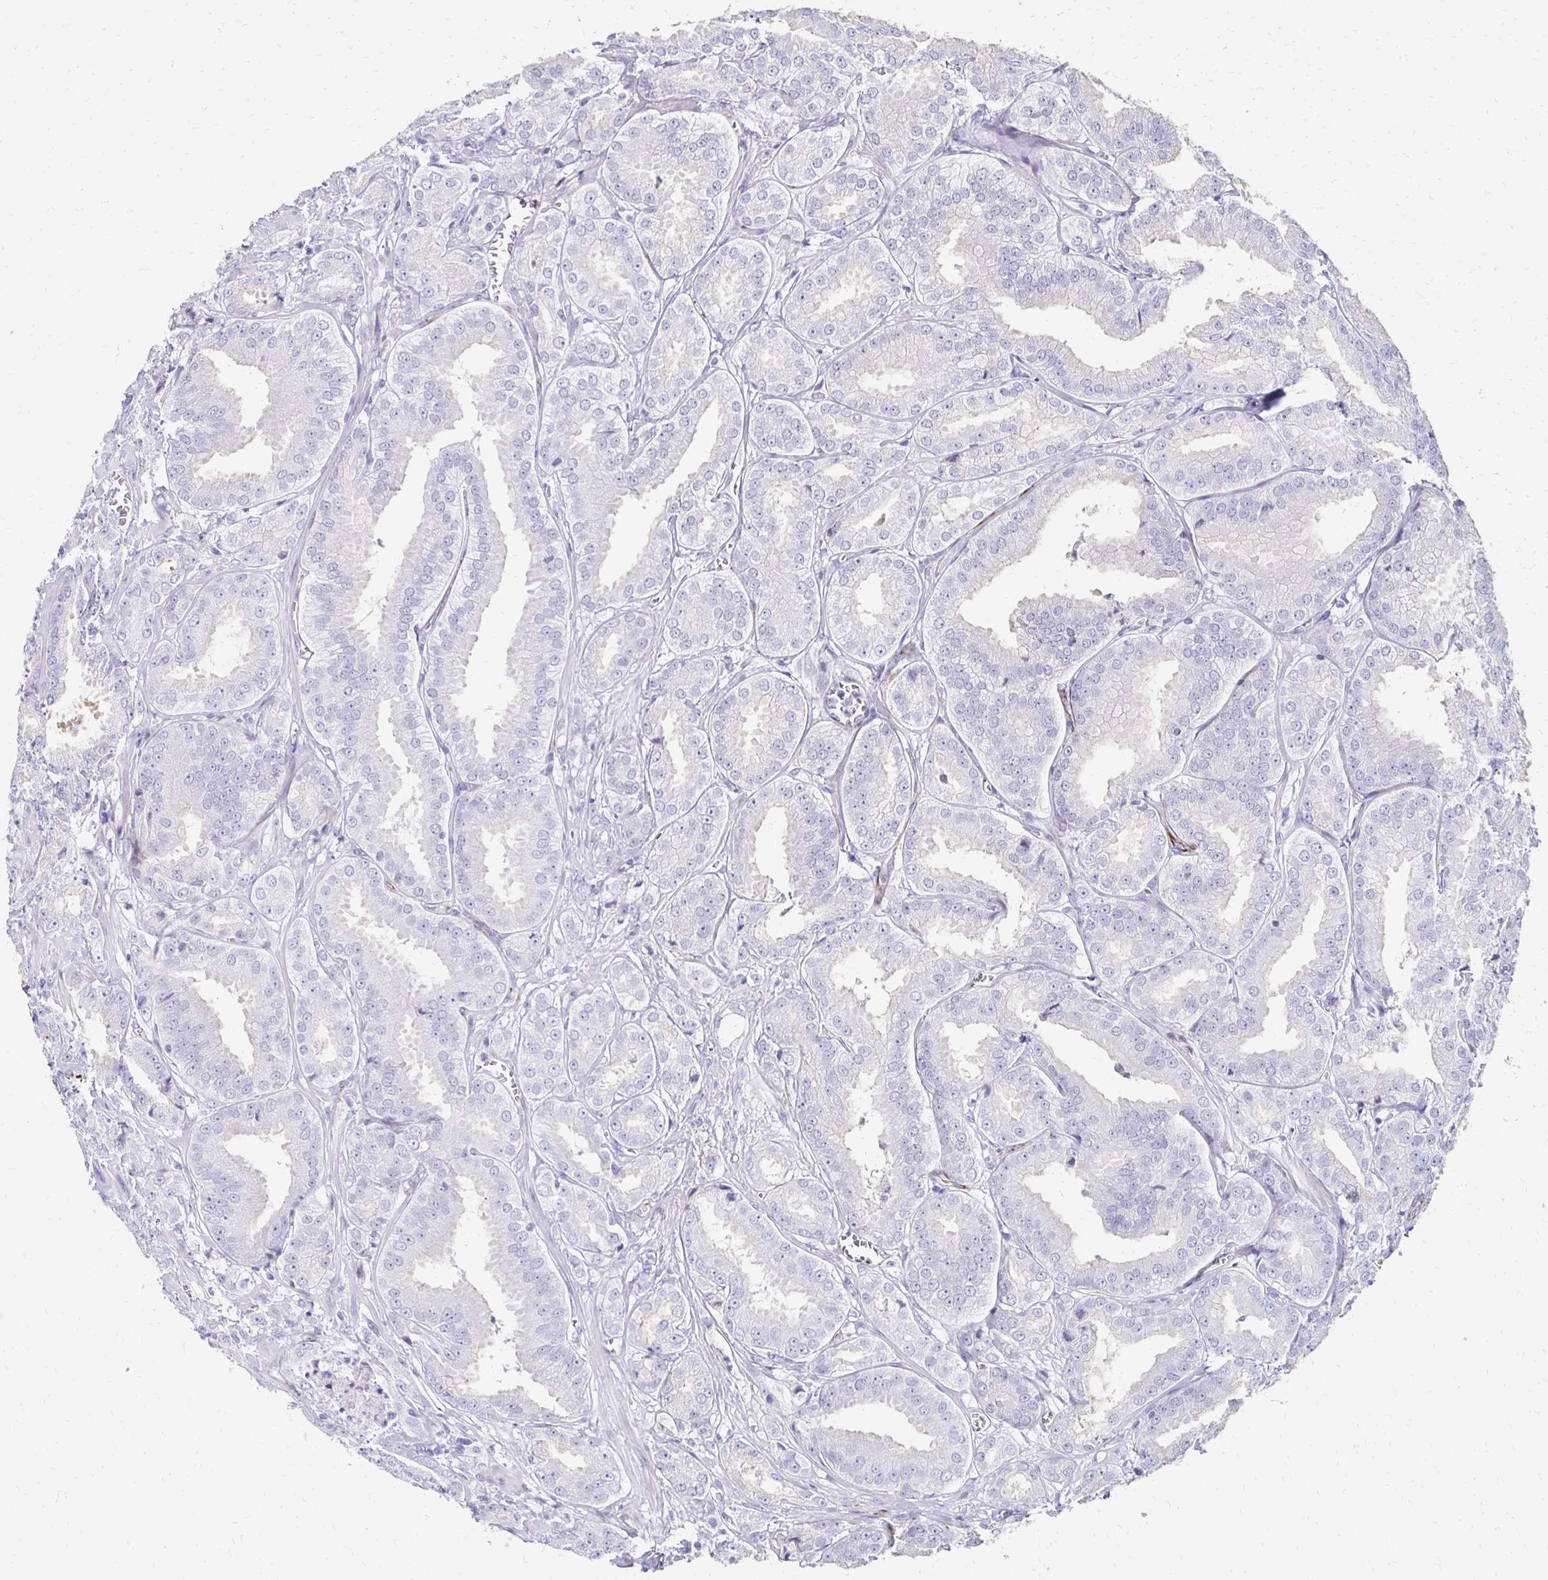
{"staining": {"intensity": "negative", "quantity": "none", "location": "none"}, "tissue": "prostate cancer", "cell_type": "Tumor cells", "image_type": "cancer", "snomed": [{"axis": "morphology", "description": "Adenocarcinoma, High grade"}, {"axis": "topography", "description": "Prostate"}], "caption": "This micrograph is of prostate adenocarcinoma (high-grade) stained with immunohistochemistry to label a protein in brown with the nuclei are counter-stained blue. There is no staining in tumor cells.", "gene": "TMEM54", "patient": {"sex": "male", "age": 64}}